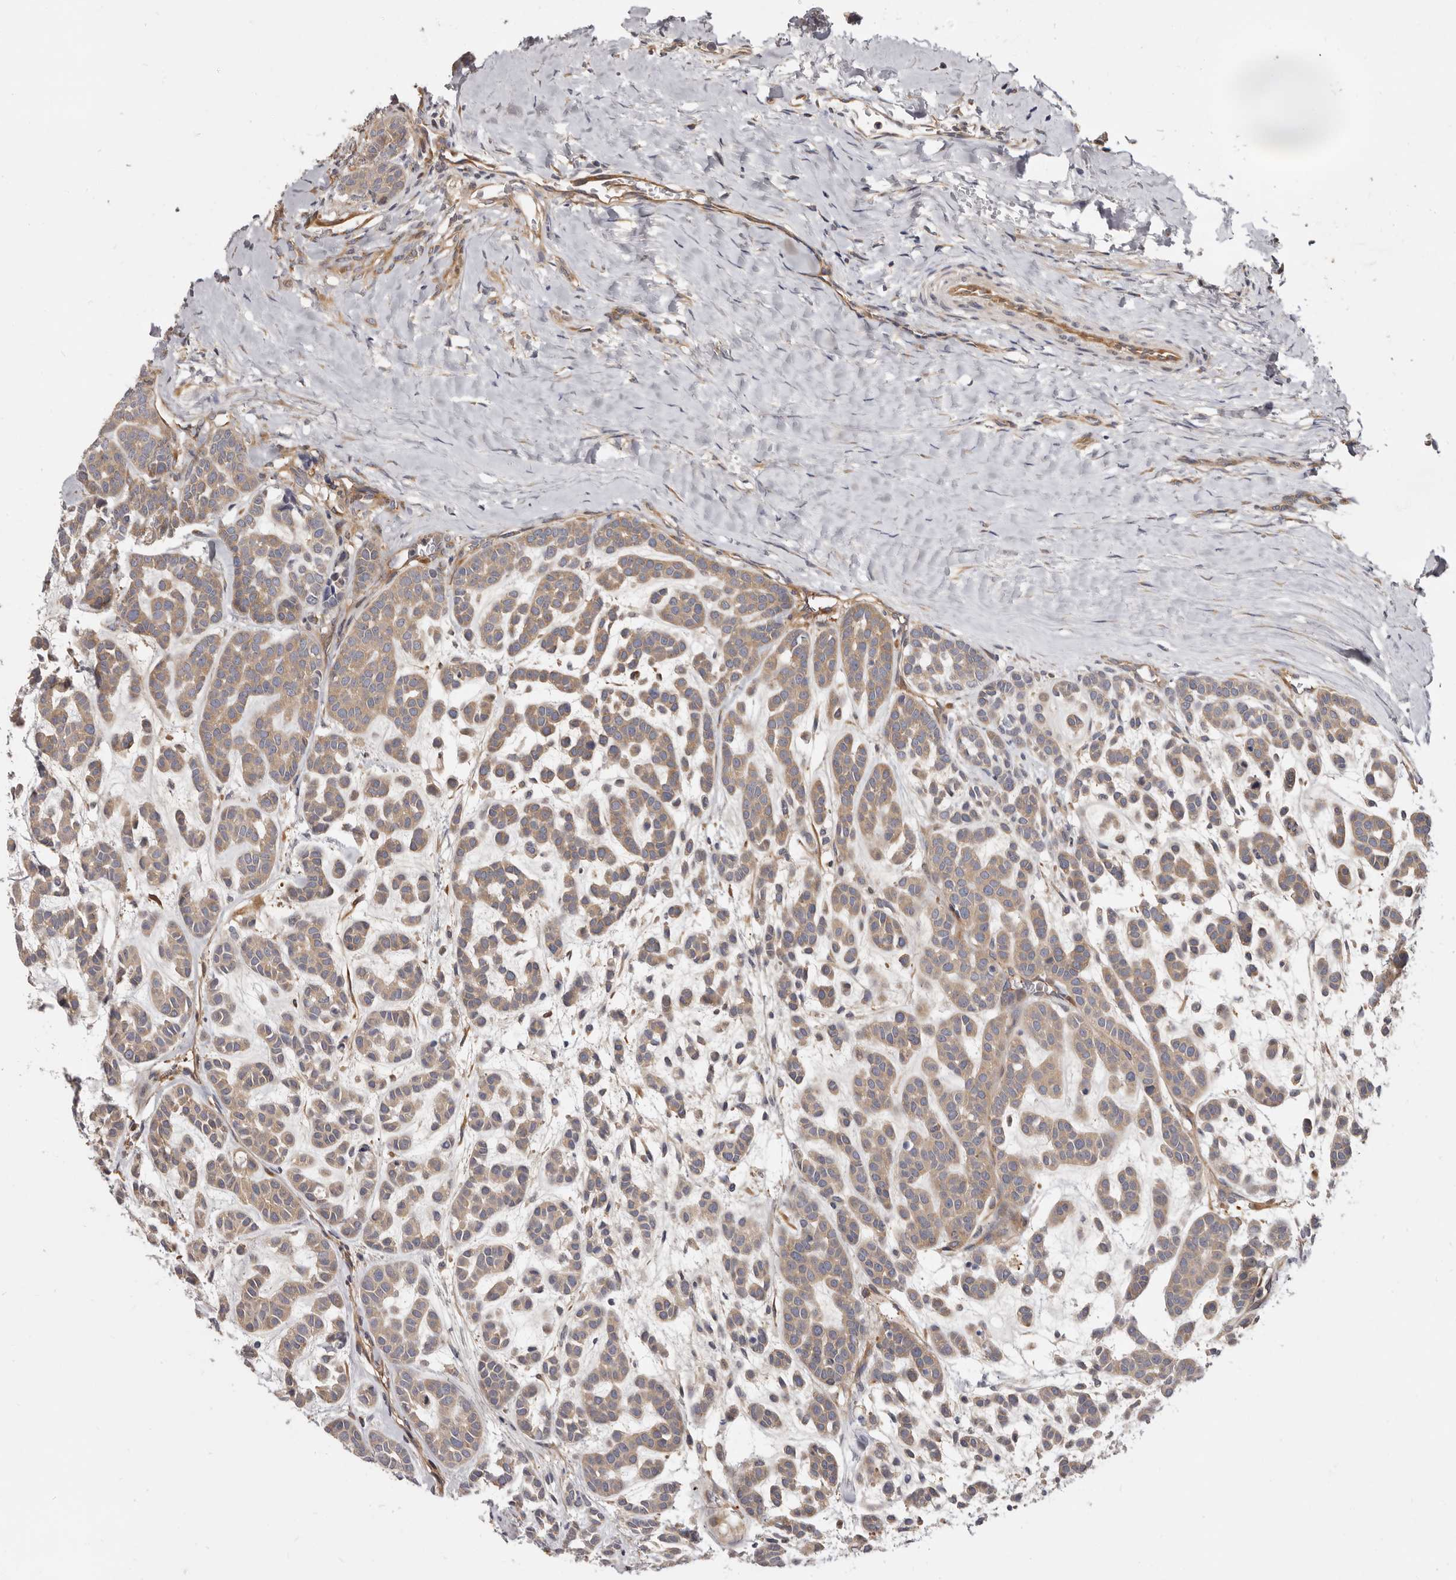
{"staining": {"intensity": "weak", "quantity": ">75%", "location": "cytoplasmic/membranous"}, "tissue": "head and neck cancer", "cell_type": "Tumor cells", "image_type": "cancer", "snomed": [{"axis": "morphology", "description": "Adenocarcinoma, NOS"}, {"axis": "morphology", "description": "Adenoma, NOS"}, {"axis": "topography", "description": "Head-Neck"}], "caption": "Human head and neck cancer (adenoma) stained with a protein marker displays weak staining in tumor cells.", "gene": "ADAMTS20", "patient": {"sex": "female", "age": 55}}